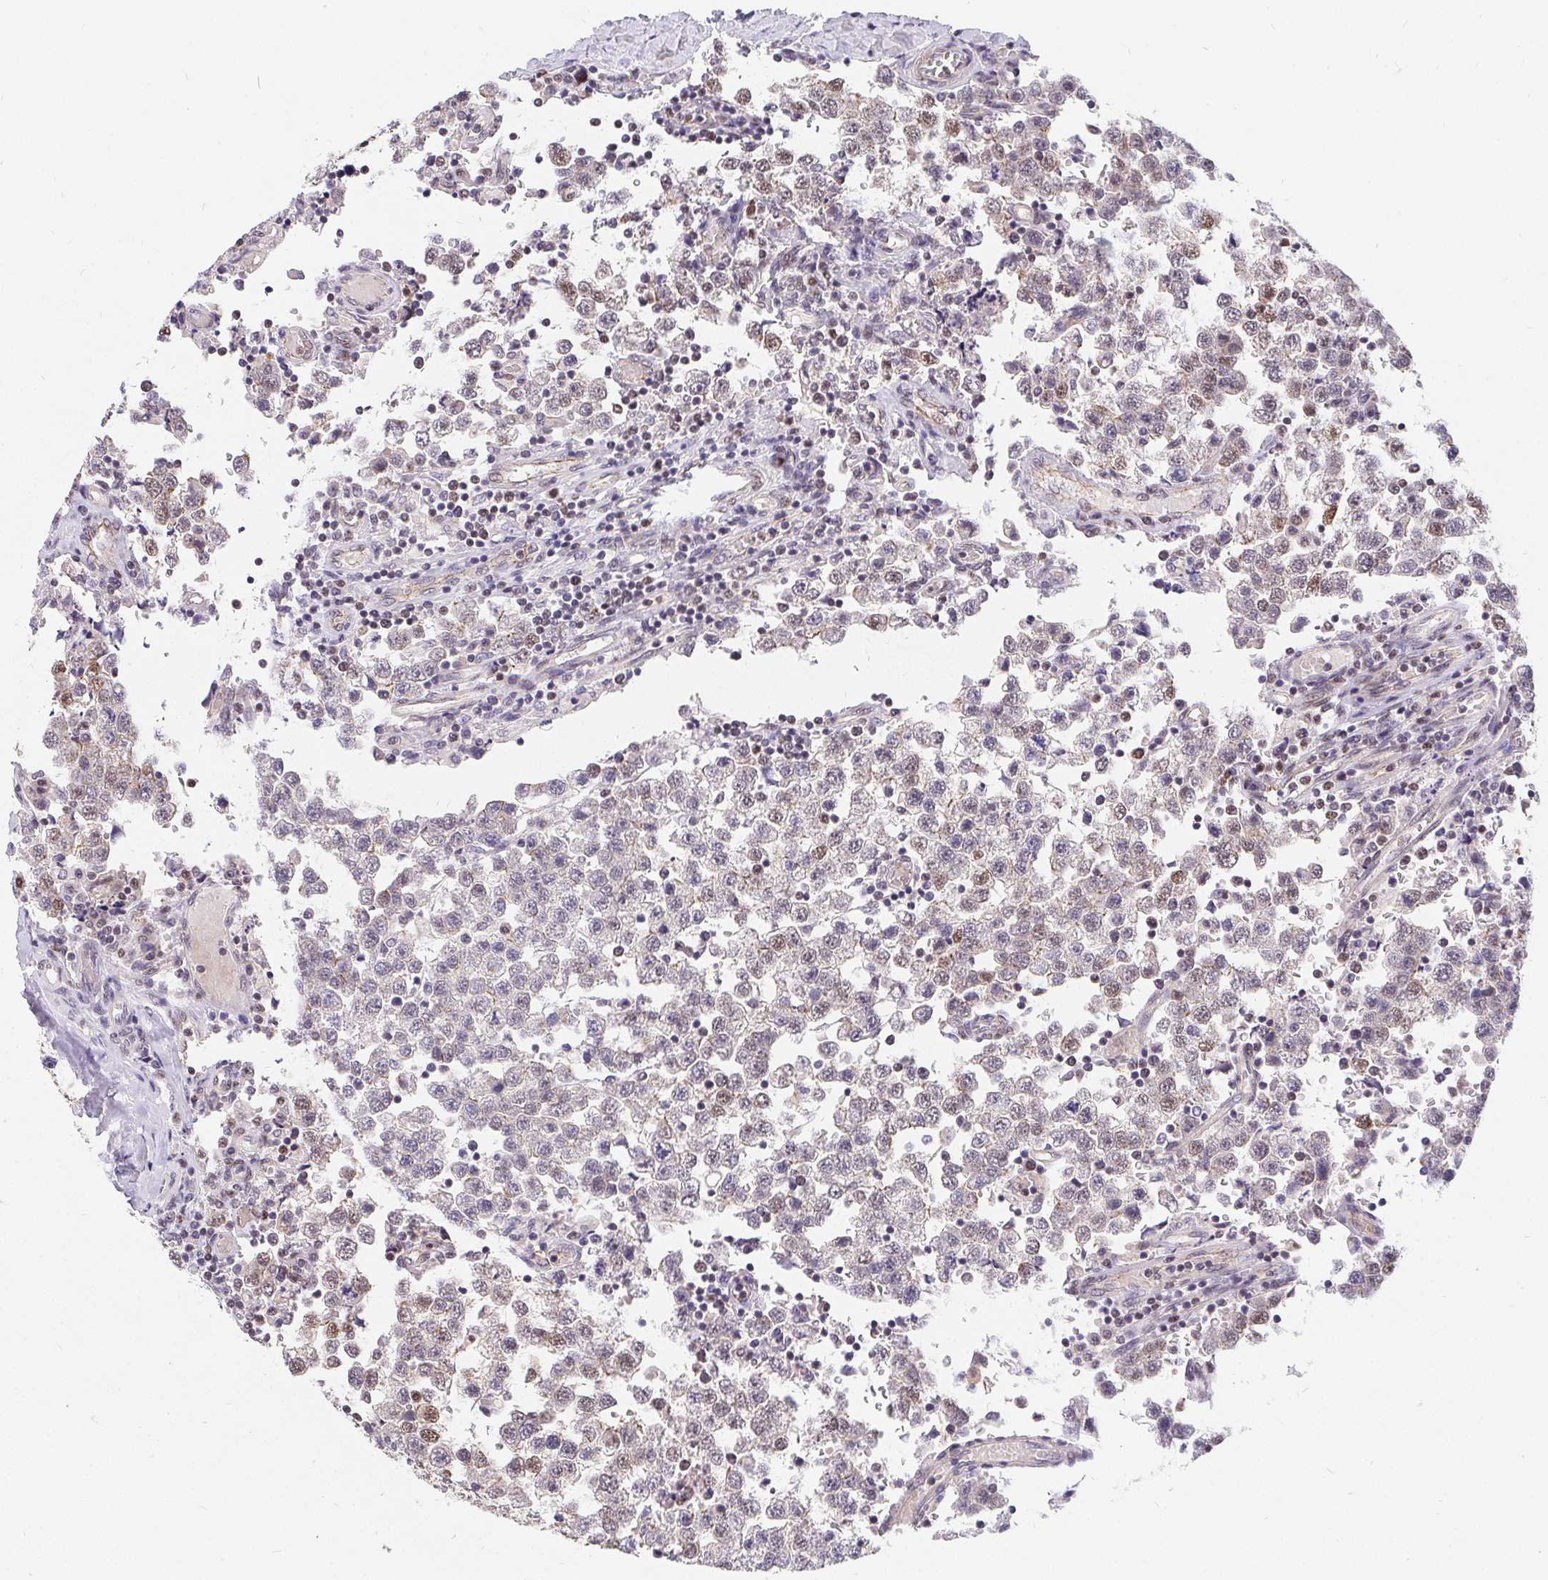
{"staining": {"intensity": "weak", "quantity": "25%-75%", "location": "nuclear"}, "tissue": "testis cancer", "cell_type": "Tumor cells", "image_type": "cancer", "snomed": [{"axis": "morphology", "description": "Seminoma, NOS"}, {"axis": "topography", "description": "Testis"}], "caption": "Immunohistochemical staining of human seminoma (testis) reveals weak nuclear protein positivity in about 25%-75% of tumor cells. The staining is performed using DAB brown chromogen to label protein expression. The nuclei are counter-stained blue using hematoxylin.", "gene": "POU2F1", "patient": {"sex": "male", "age": 34}}